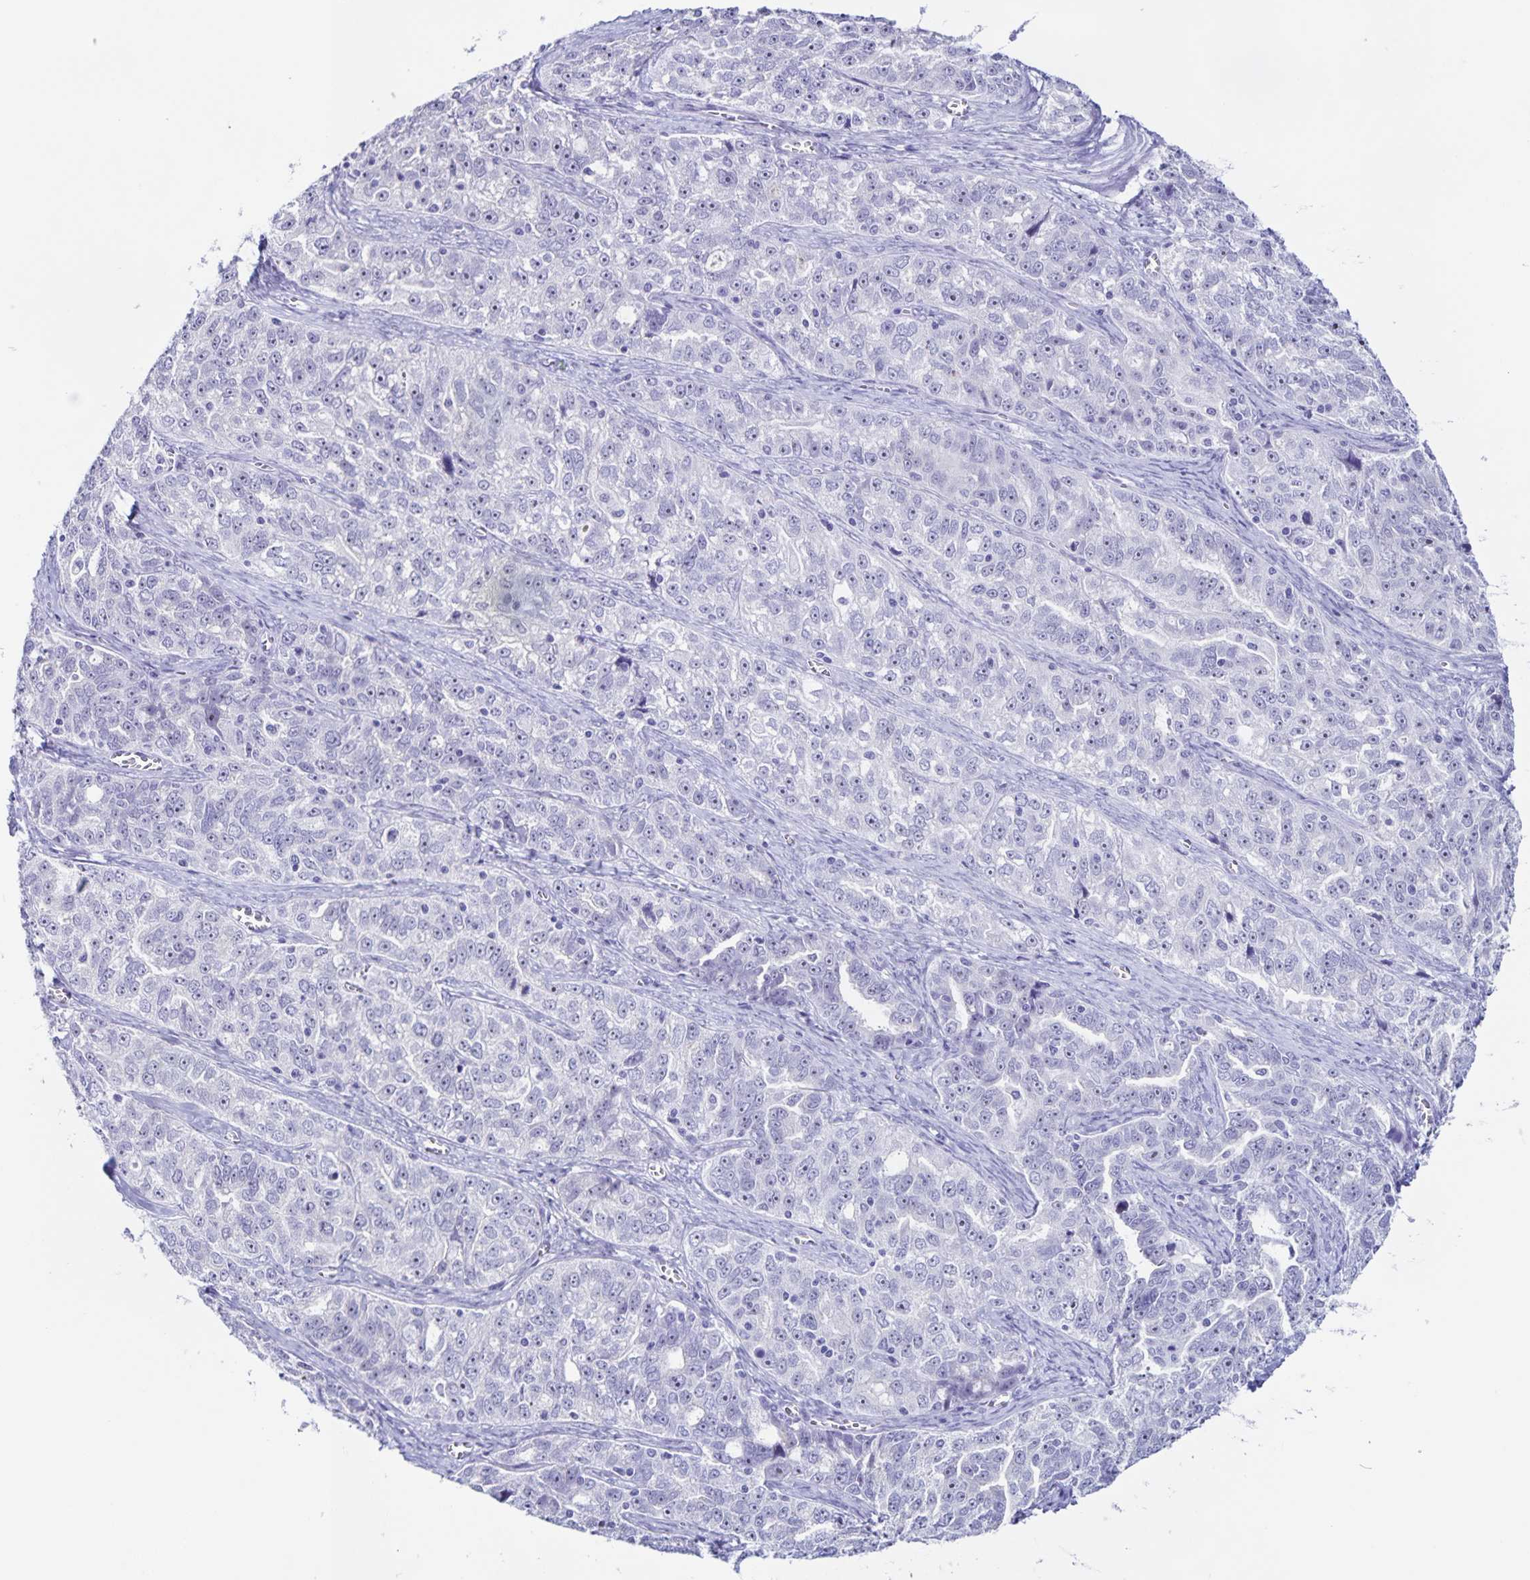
{"staining": {"intensity": "negative", "quantity": "none", "location": "none"}, "tissue": "ovarian cancer", "cell_type": "Tumor cells", "image_type": "cancer", "snomed": [{"axis": "morphology", "description": "Cystadenocarcinoma, serous, NOS"}, {"axis": "topography", "description": "Ovary"}], "caption": "Immunohistochemical staining of ovarian cancer (serous cystadenocarcinoma) shows no significant expression in tumor cells.", "gene": "FAM170A", "patient": {"sex": "female", "age": 51}}